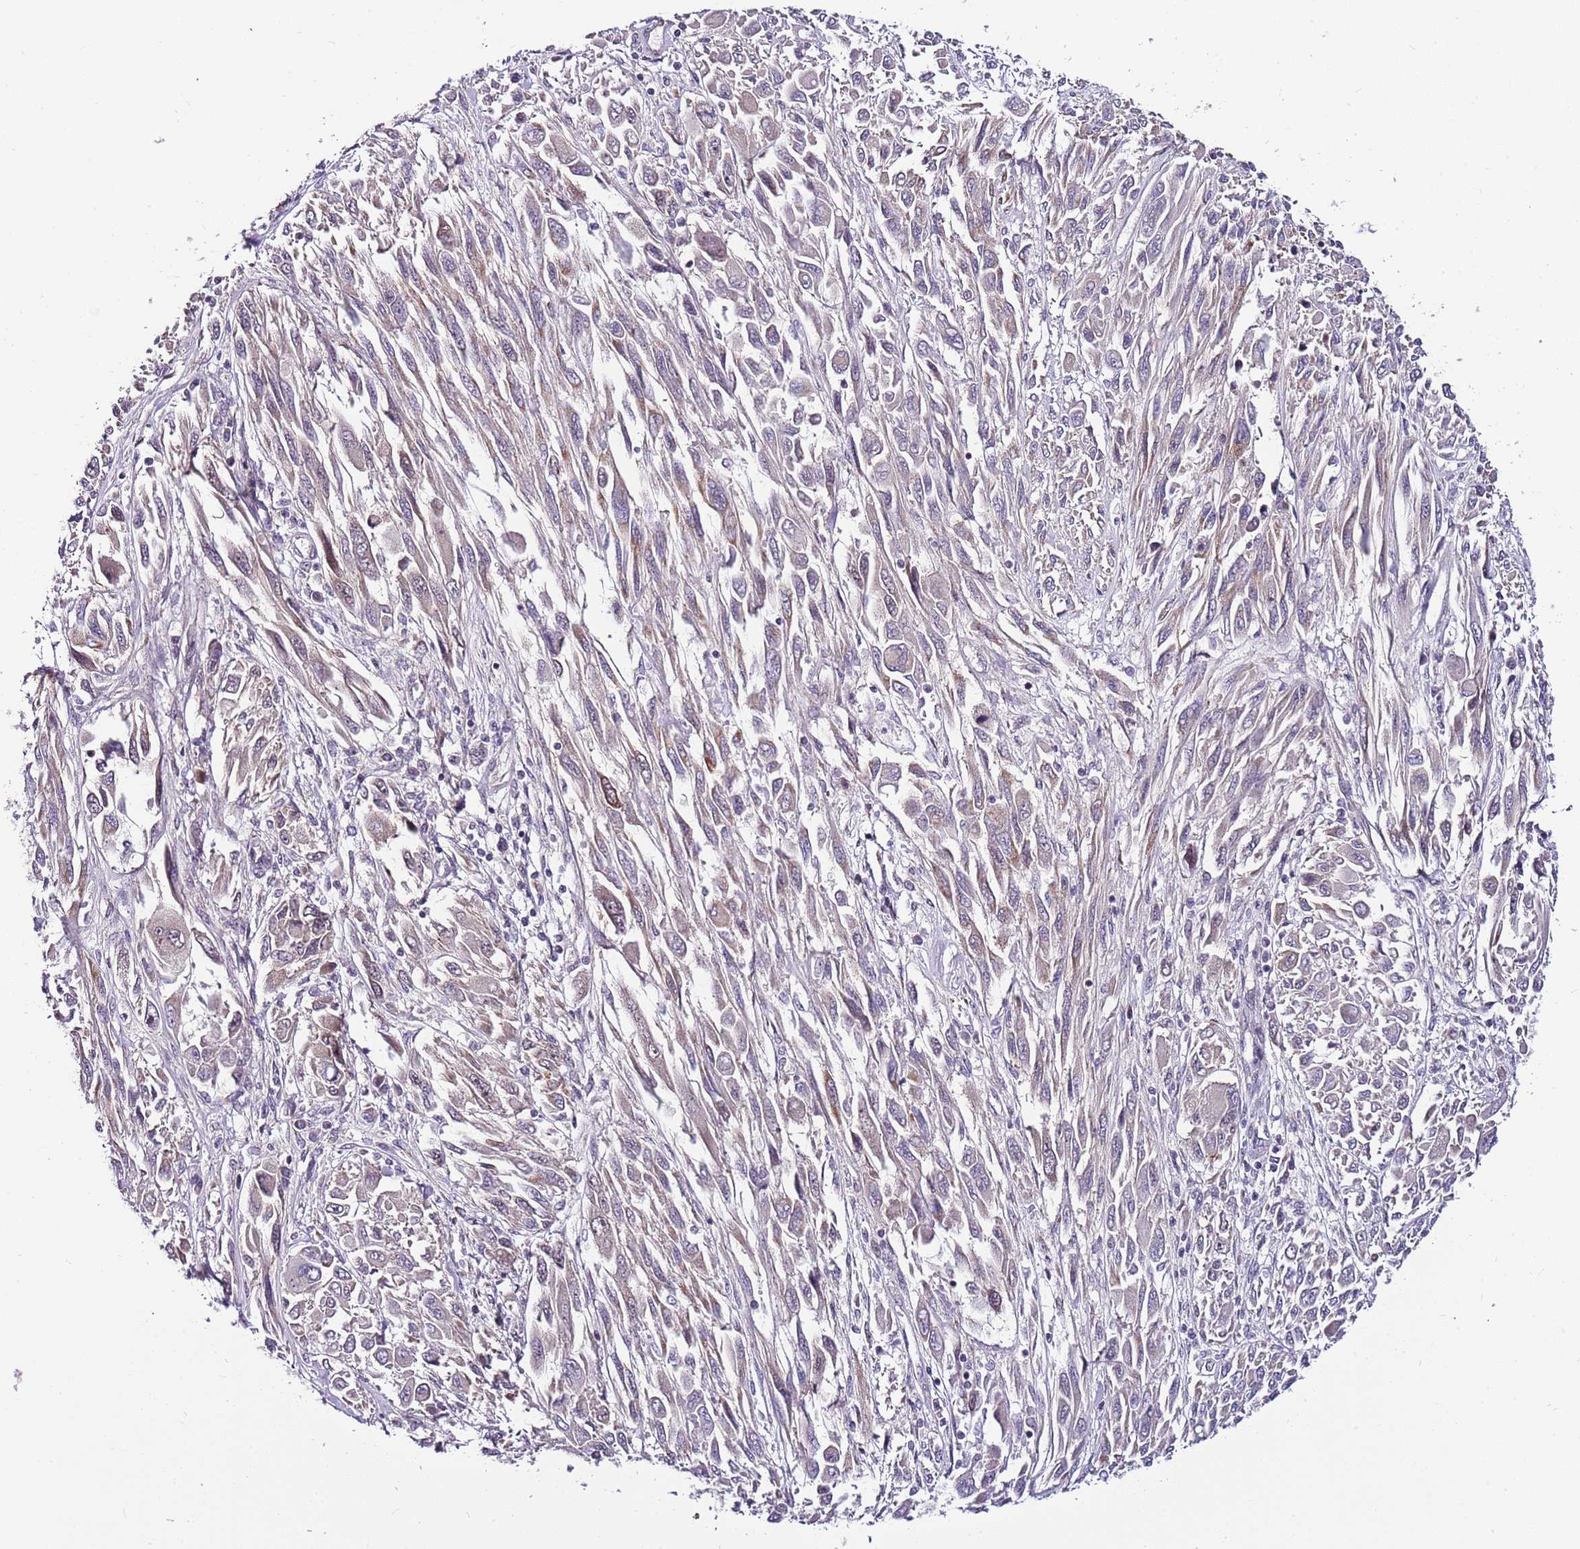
{"staining": {"intensity": "weak", "quantity": "<25%", "location": "cytoplasmic/membranous"}, "tissue": "melanoma", "cell_type": "Tumor cells", "image_type": "cancer", "snomed": [{"axis": "morphology", "description": "Malignant melanoma, NOS"}, {"axis": "topography", "description": "Skin"}], "caption": "Tumor cells show no significant protein expression in malignant melanoma.", "gene": "POLE3", "patient": {"sex": "female", "age": 91}}